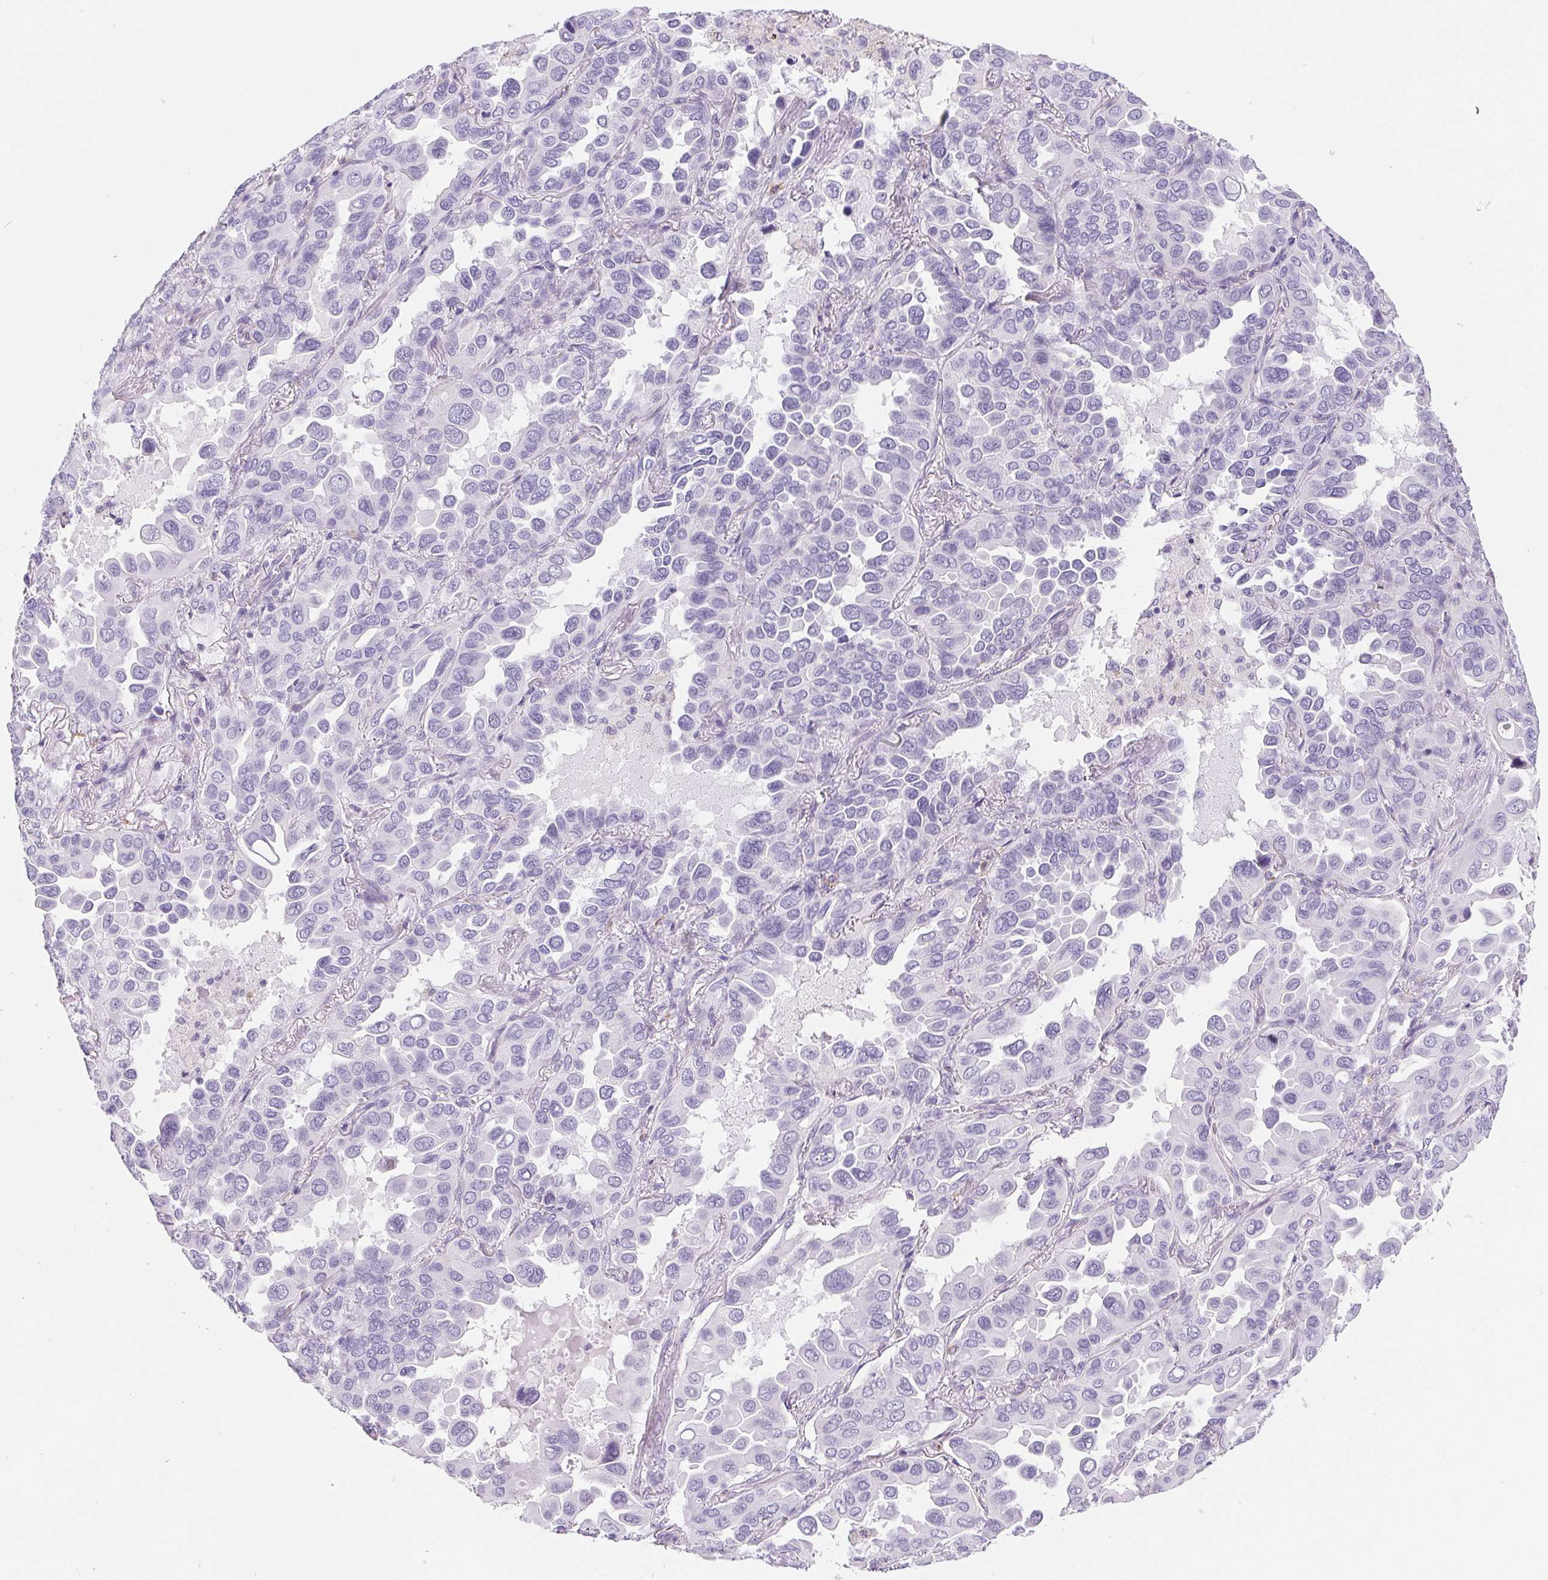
{"staining": {"intensity": "negative", "quantity": "none", "location": "none"}, "tissue": "lung cancer", "cell_type": "Tumor cells", "image_type": "cancer", "snomed": [{"axis": "morphology", "description": "Adenocarcinoma, NOS"}, {"axis": "topography", "description": "Lung"}], "caption": "IHC photomicrograph of human adenocarcinoma (lung) stained for a protein (brown), which demonstrates no positivity in tumor cells.", "gene": "PRSS3", "patient": {"sex": "male", "age": 64}}